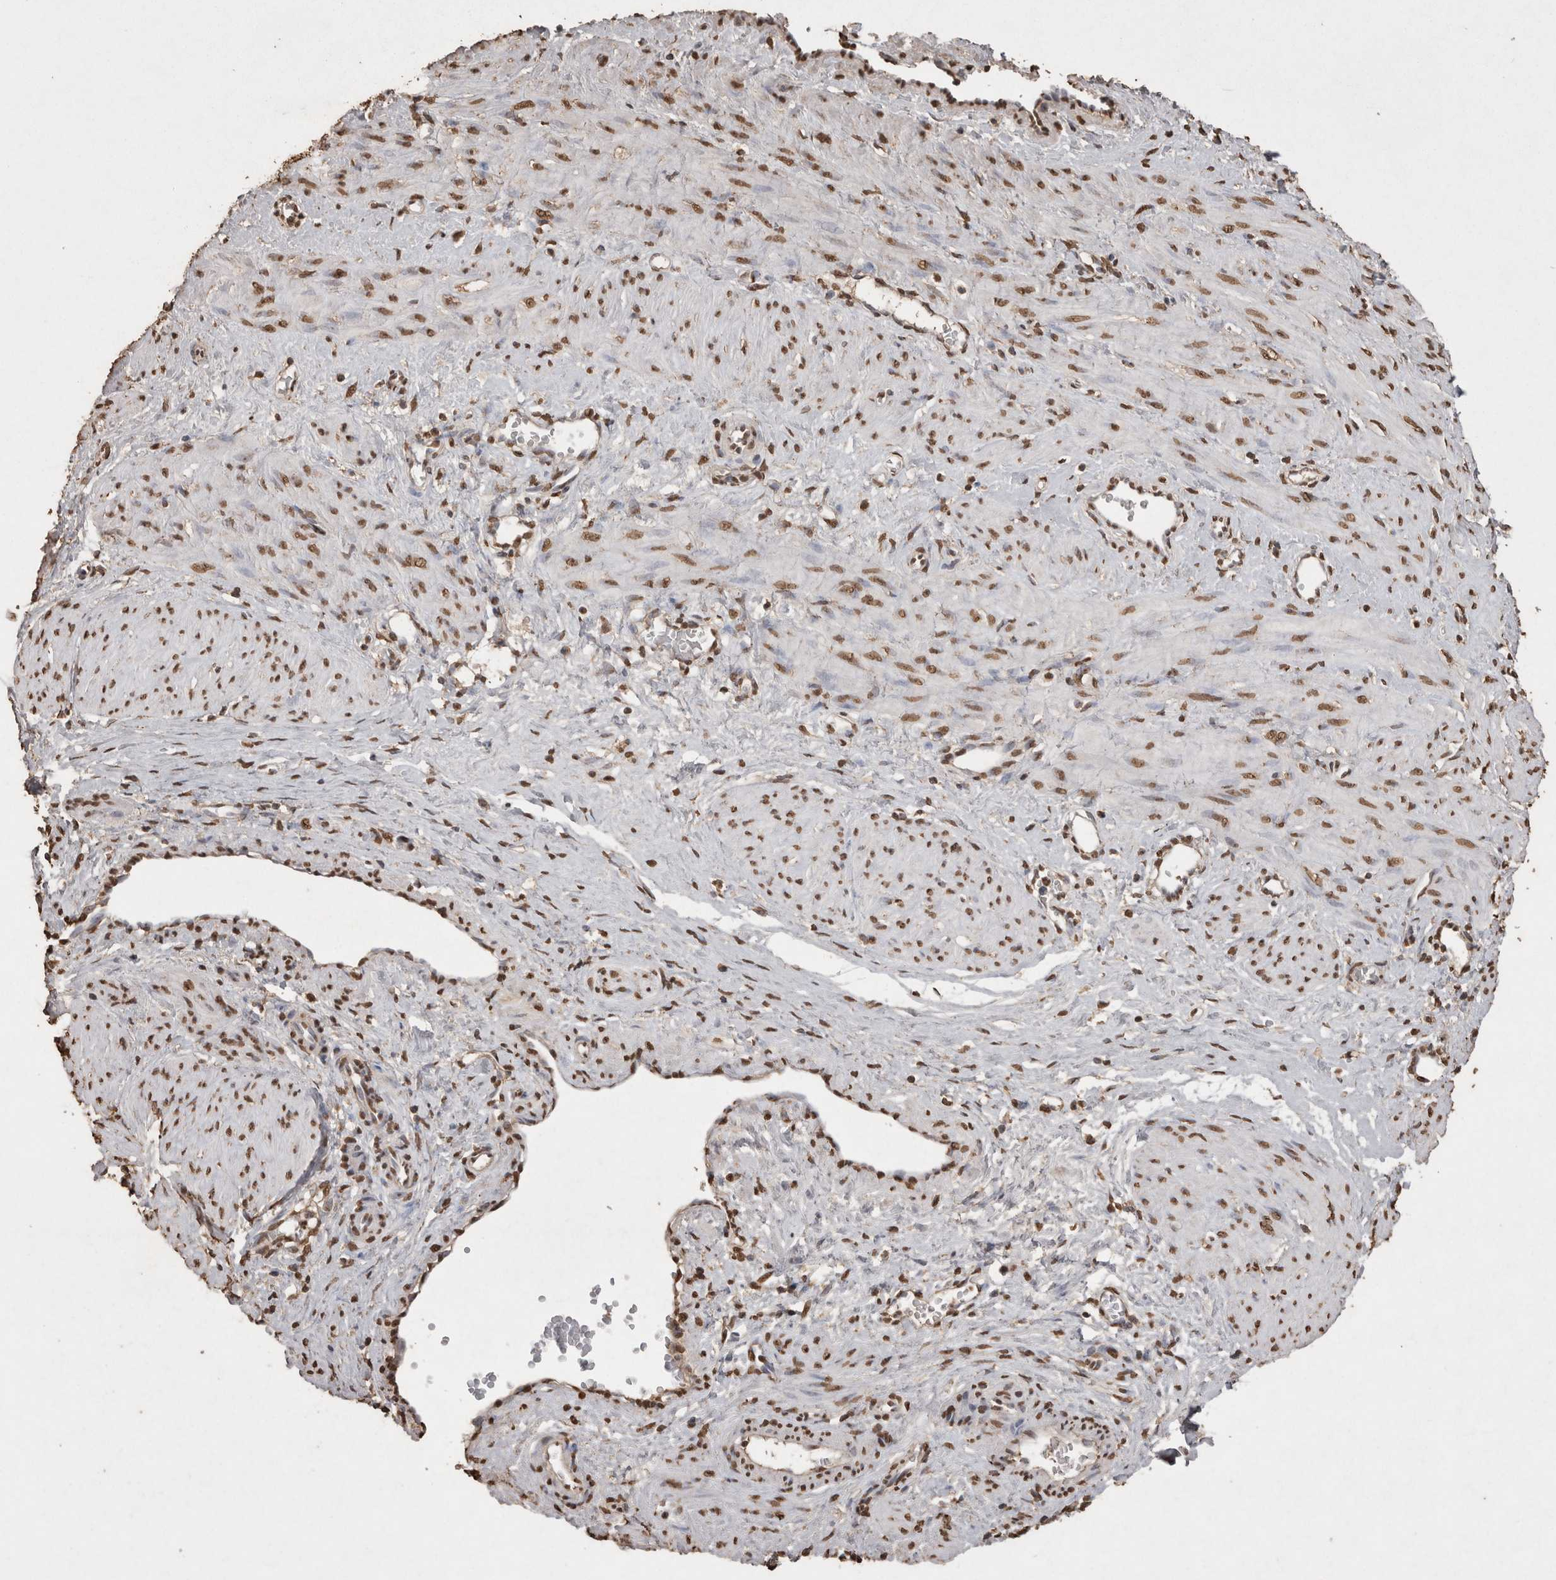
{"staining": {"intensity": "moderate", "quantity": ">75%", "location": "nuclear"}, "tissue": "smooth muscle", "cell_type": "Smooth muscle cells", "image_type": "normal", "snomed": [{"axis": "morphology", "description": "Normal tissue, NOS"}, {"axis": "topography", "description": "Endometrium"}], "caption": "A histopathology image showing moderate nuclear positivity in approximately >75% of smooth muscle cells in benign smooth muscle, as visualized by brown immunohistochemical staining.", "gene": "POU5F1", "patient": {"sex": "female", "age": 33}}